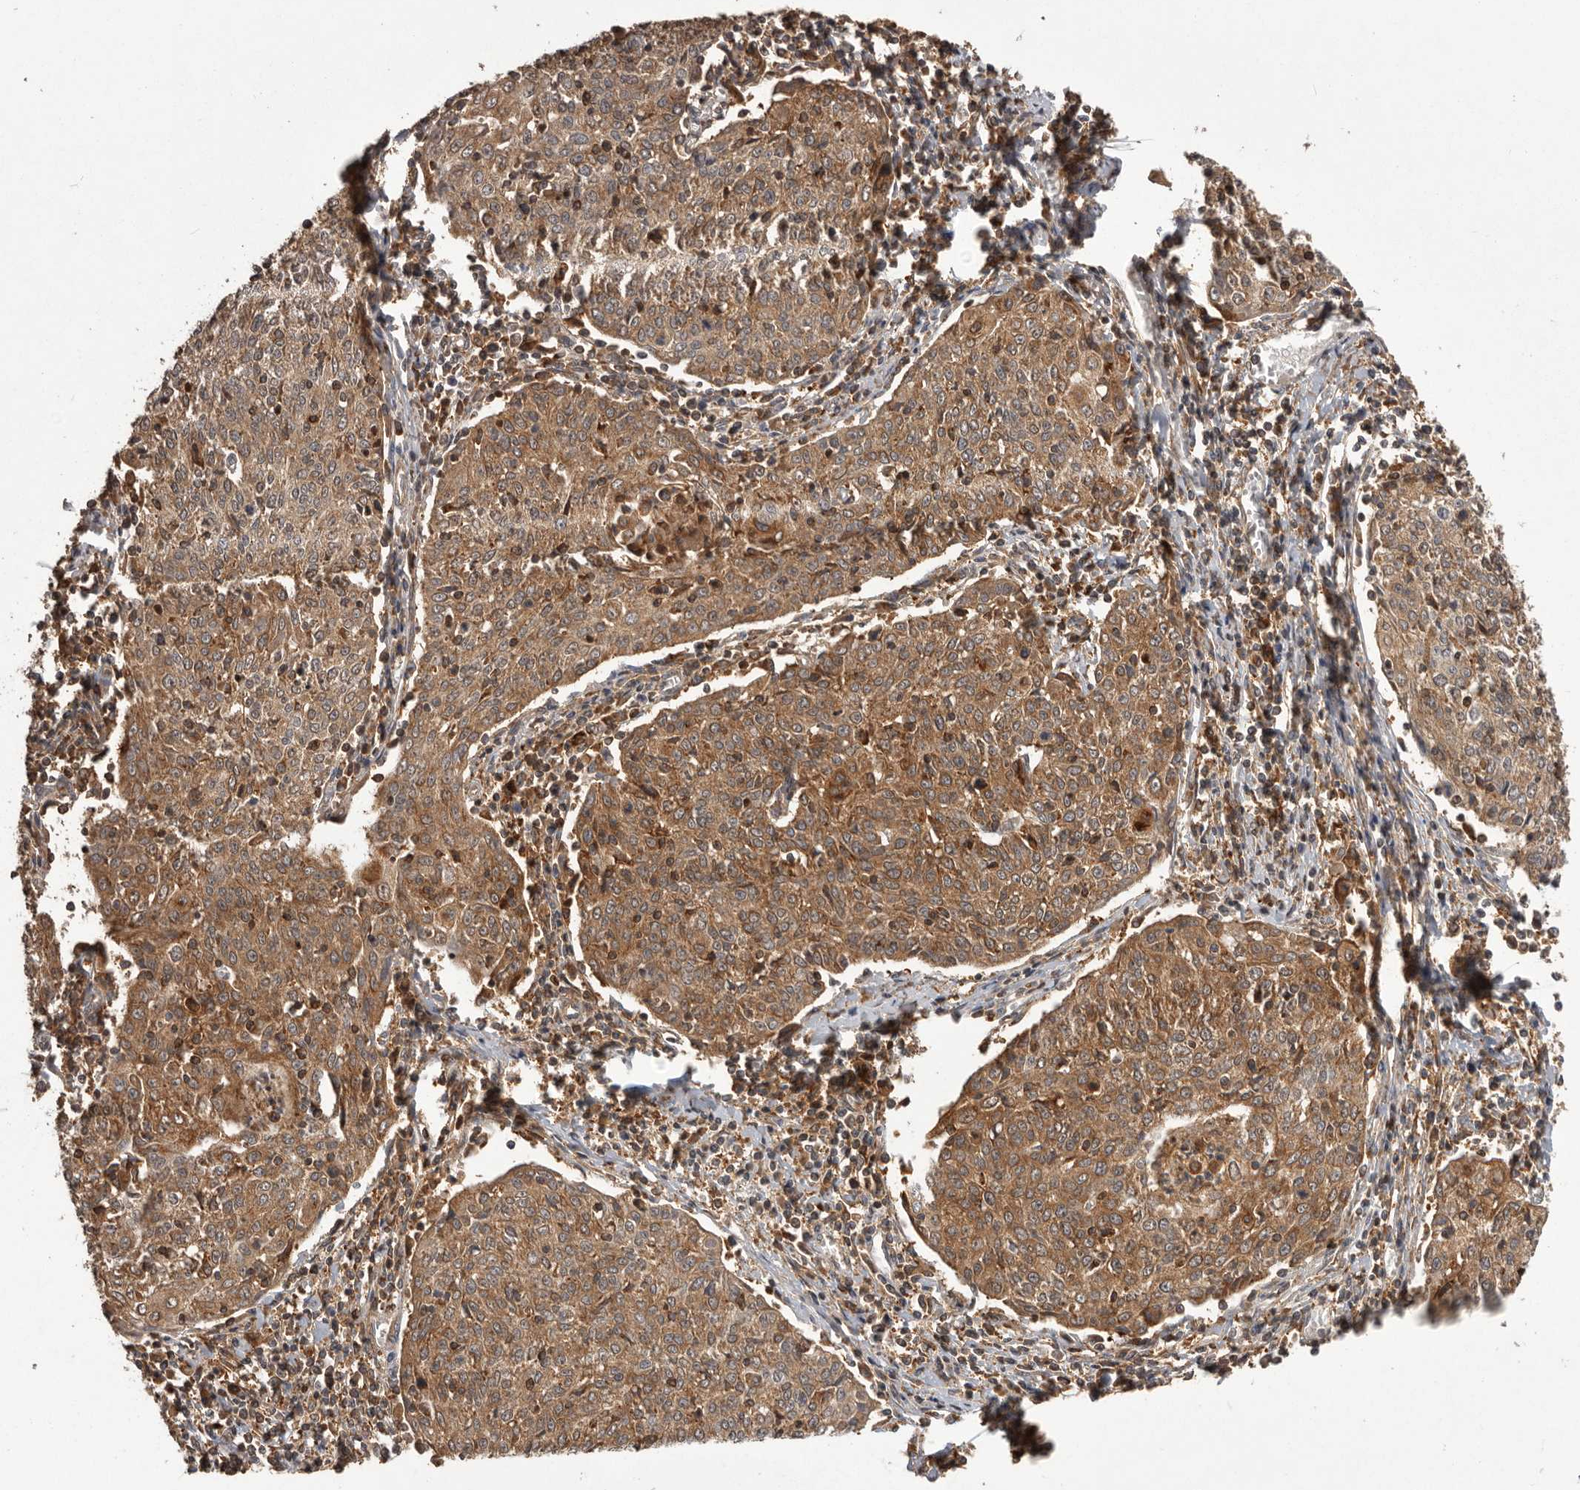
{"staining": {"intensity": "moderate", "quantity": ">75%", "location": "cytoplasmic/membranous"}, "tissue": "cervical cancer", "cell_type": "Tumor cells", "image_type": "cancer", "snomed": [{"axis": "morphology", "description": "Squamous cell carcinoma, NOS"}, {"axis": "topography", "description": "Cervix"}], "caption": "An immunohistochemistry (IHC) photomicrograph of tumor tissue is shown. Protein staining in brown shows moderate cytoplasmic/membranous positivity in squamous cell carcinoma (cervical) within tumor cells.", "gene": "SLC22A3", "patient": {"sex": "female", "age": 48}}